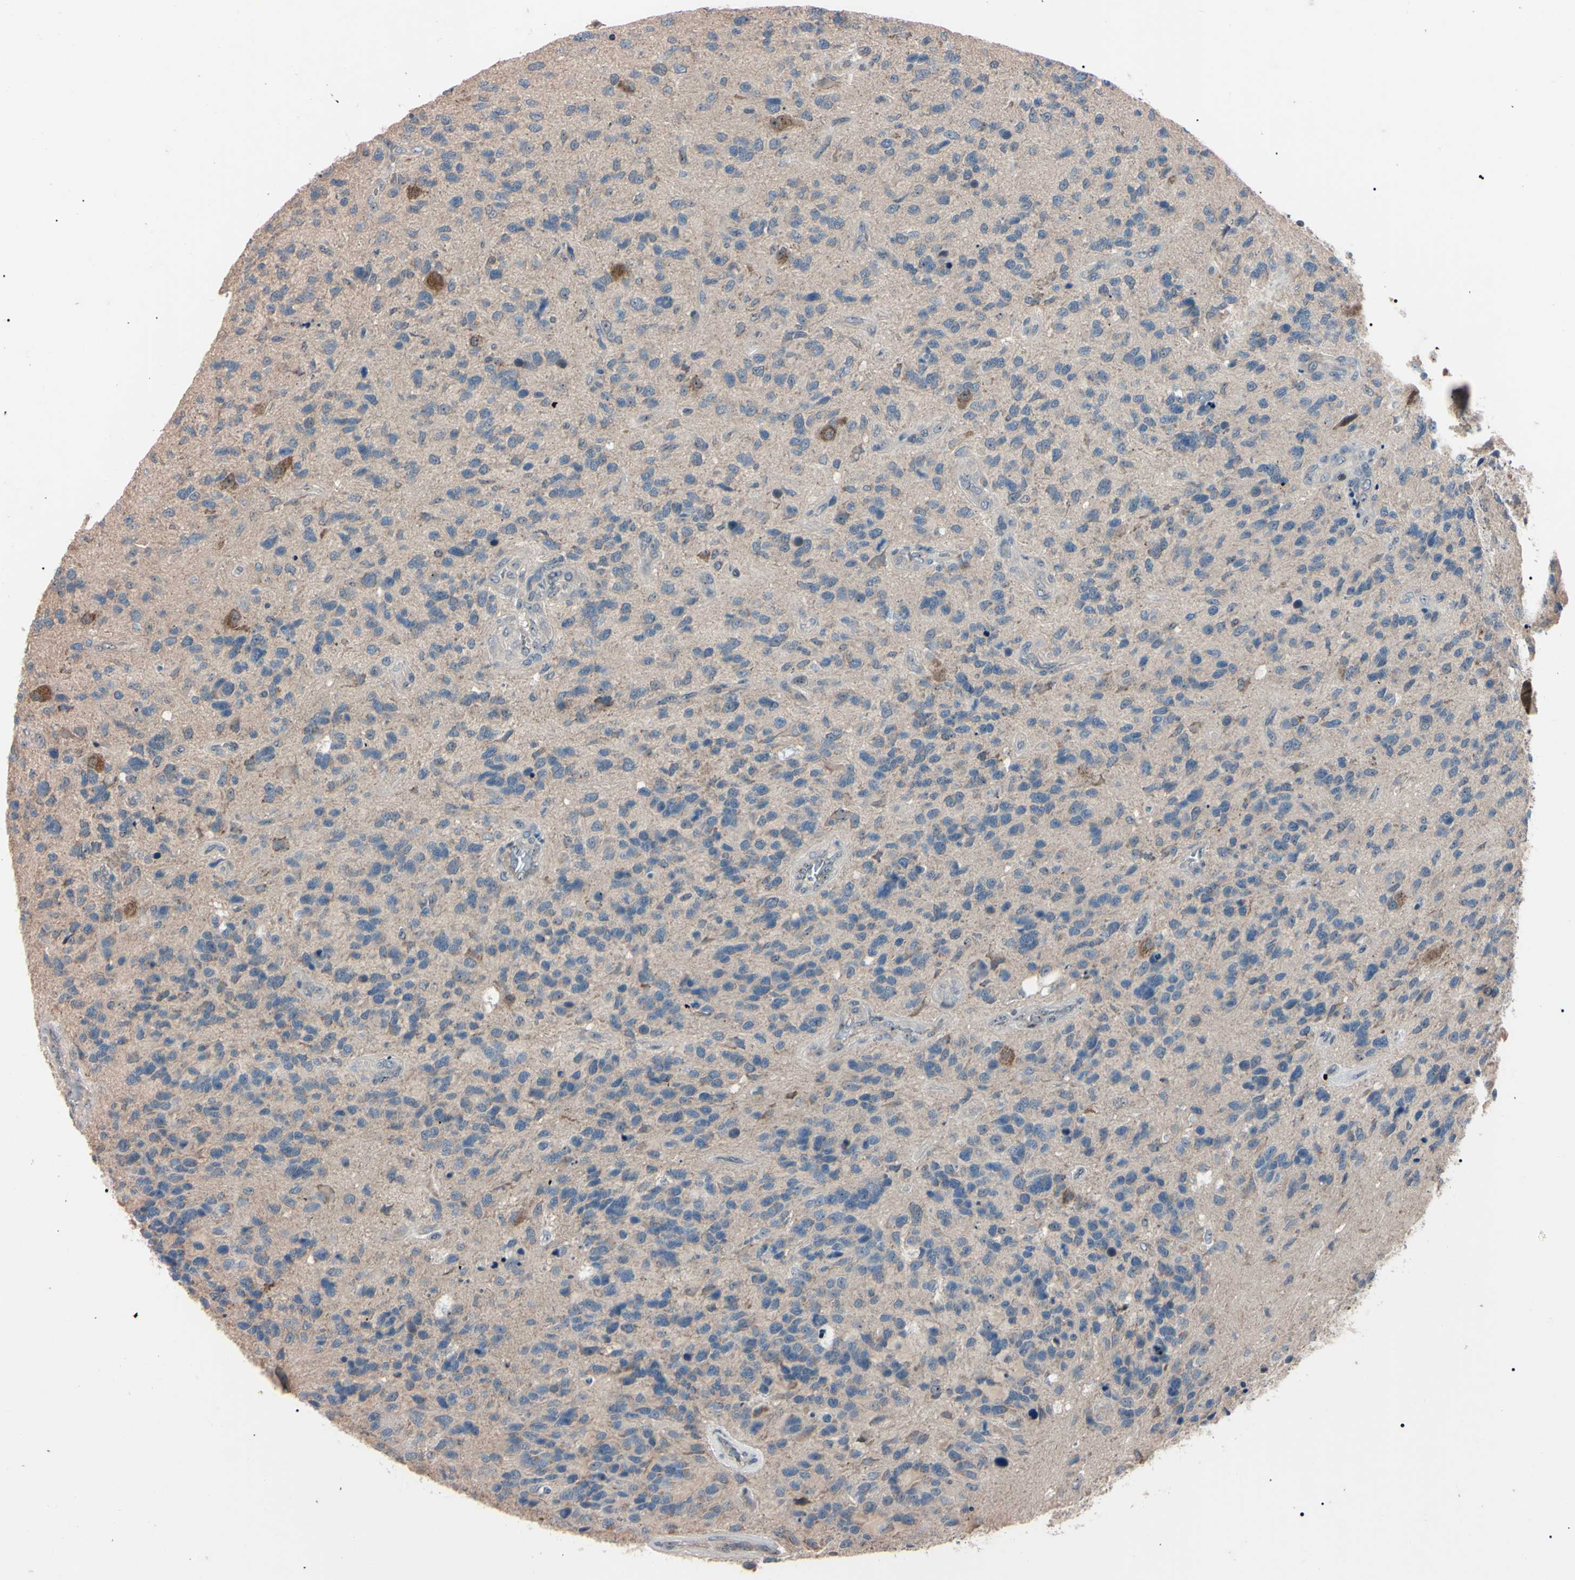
{"staining": {"intensity": "moderate", "quantity": "<25%", "location": "cytoplasmic/membranous"}, "tissue": "glioma", "cell_type": "Tumor cells", "image_type": "cancer", "snomed": [{"axis": "morphology", "description": "Glioma, malignant, High grade"}, {"axis": "topography", "description": "Brain"}], "caption": "Immunohistochemistry (IHC) photomicrograph of neoplastic tissue: human high-grade glioma (malignant) stained using immunohistochemistry demonstrates low levels of moderate protein expression localized specifically in the cytoplasmic/membranous of tumor cells, appearing as a cytoplasmic/membranous brown color.", "gene": "TRAF5", "patient": {"sex": "female", "age": 58}}